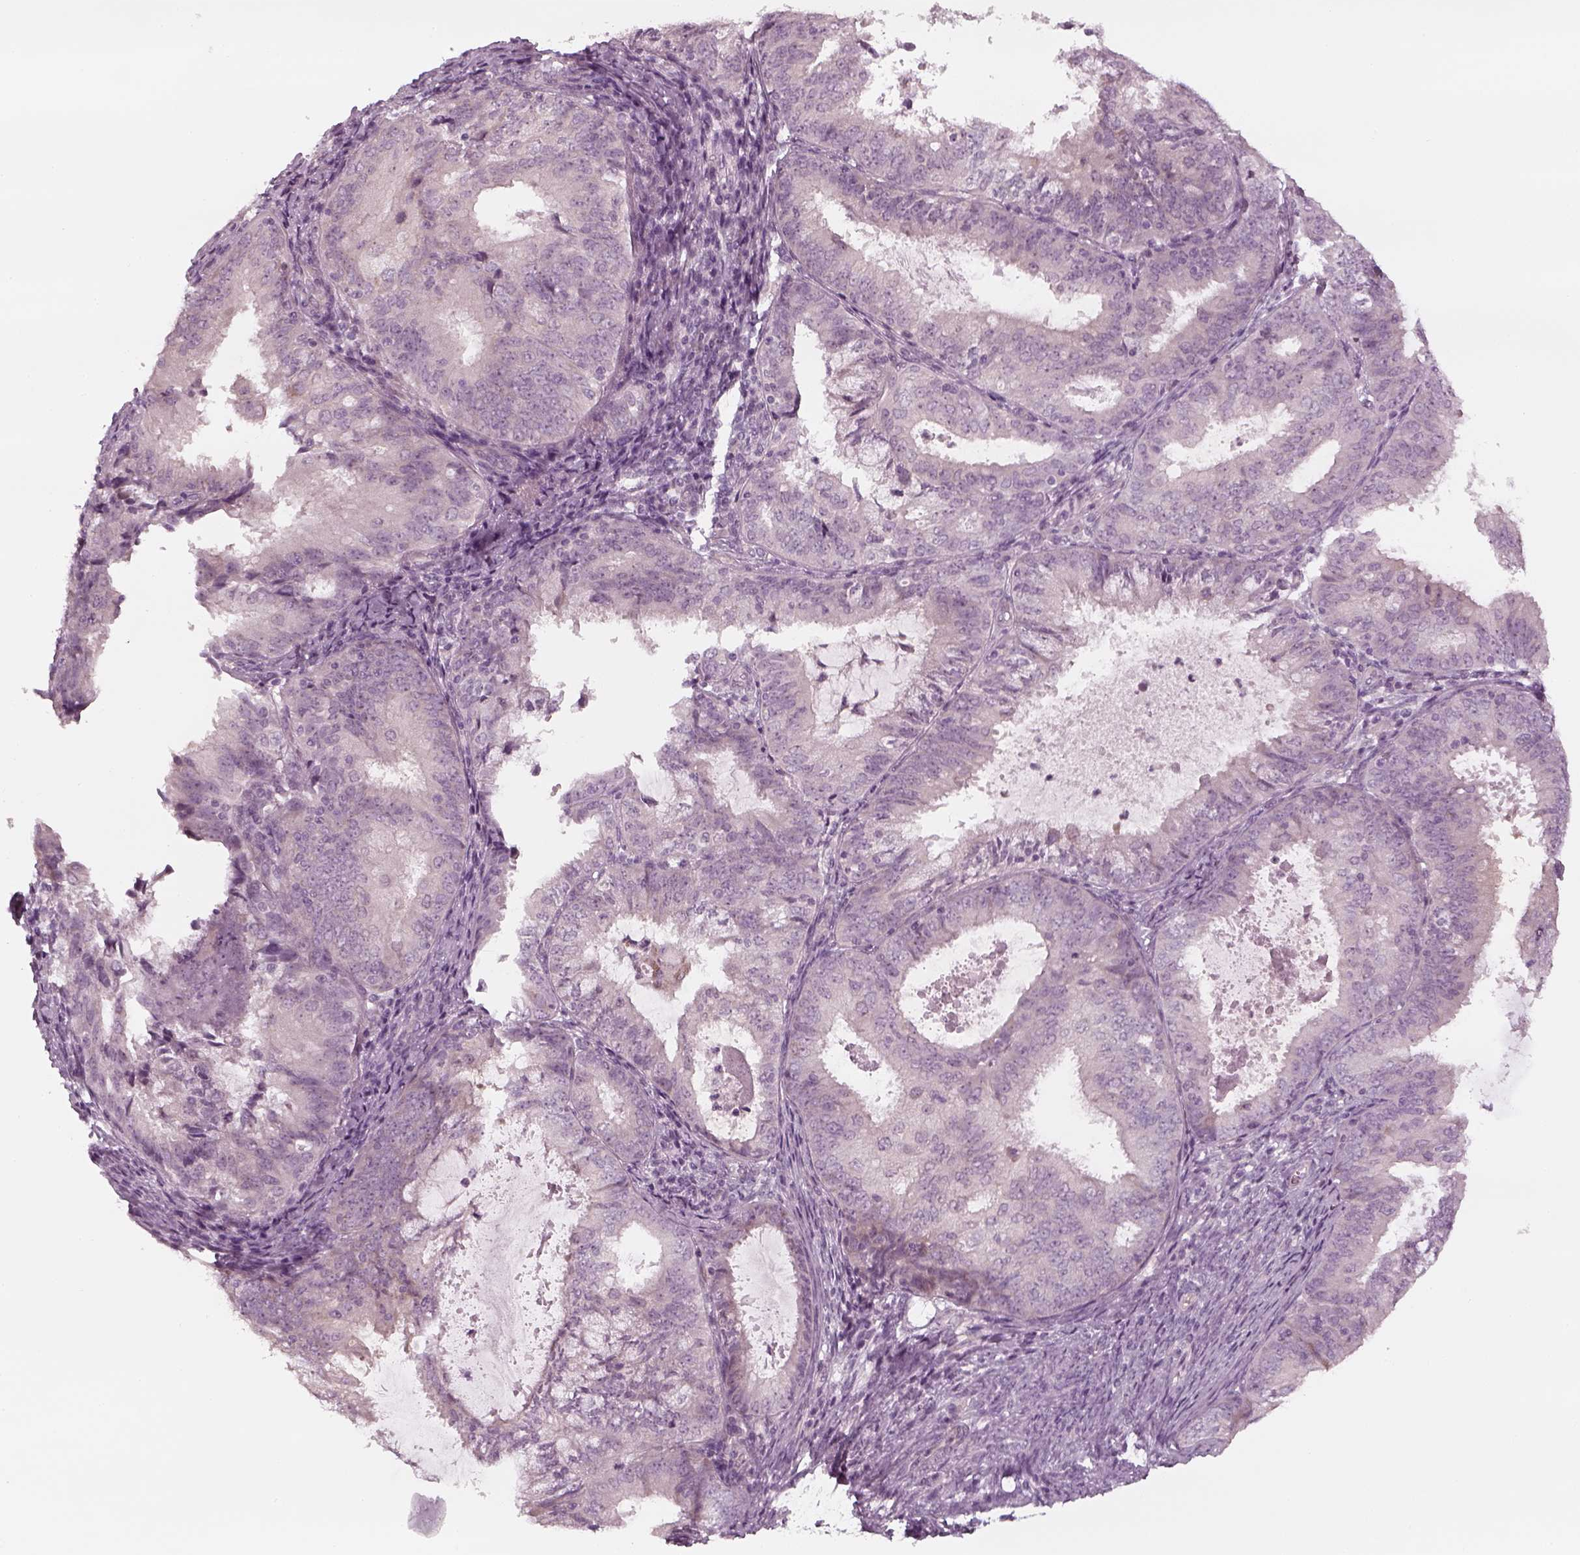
{"staining": {"intensity": "negative", "quantity": "none", "location": "none"}, "tissue": "endometrial cancer", "cell_type": "Tumor cells", "image_type": "cancer", "snomed": [{"axis": "morphology", "description": "Adenocarcinoma, NOS"}, {"axis": "topography", "description": "Endometrium"}], "caption": "Protein analysis of endometrial adenocarcinoma demonstrates no significant staining in tumor cells.", "gene": "PNMT", "patient": {"sex": "female", "age": 57}}